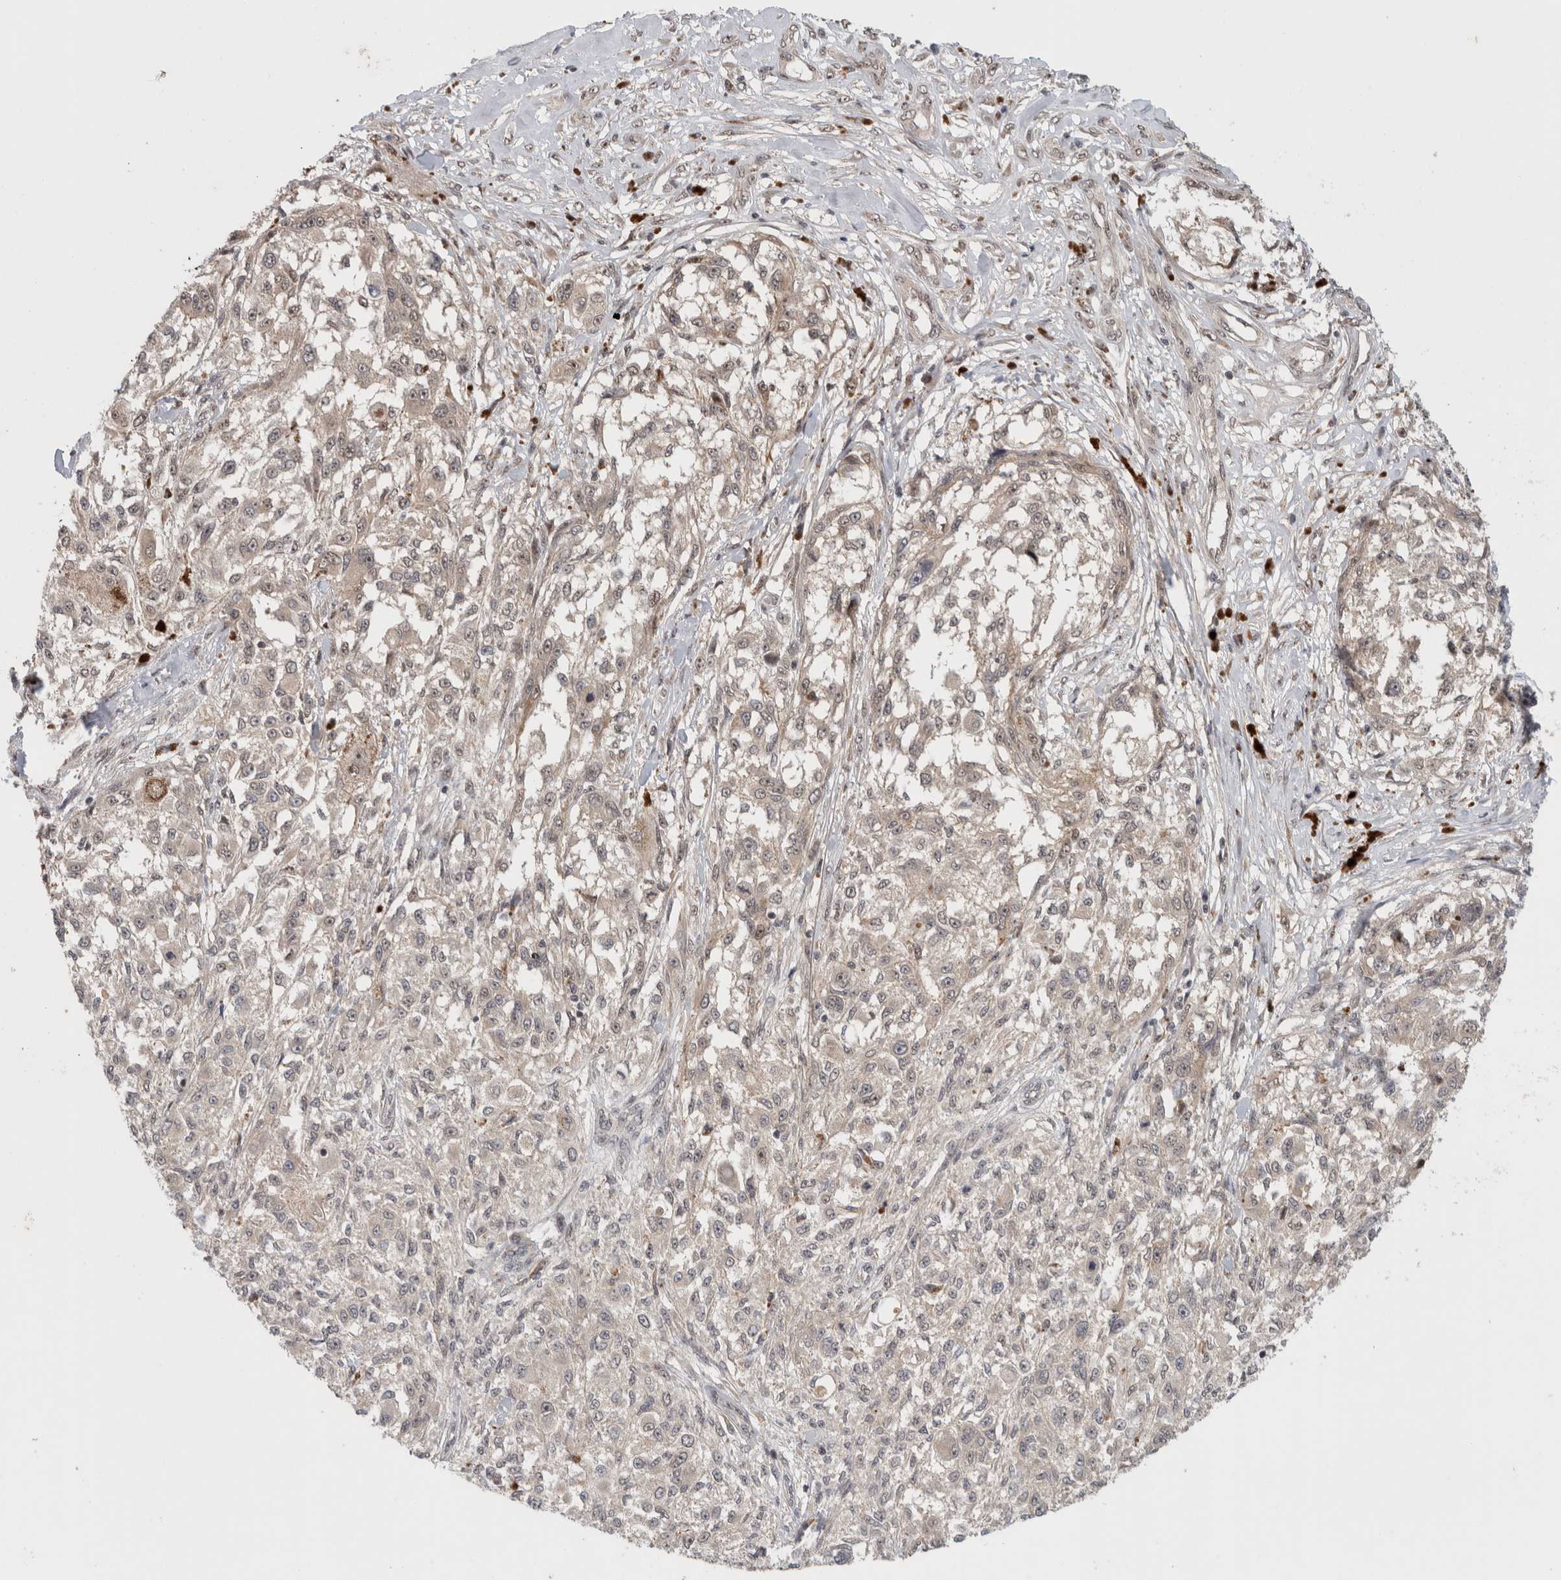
{"staining": {"intensity": "negative", "quantity": "none", "location": "none"}, "tissue": "melanoma", "cell_type": "Tumor cells", "image_type": "cancer", "snomed": [{"axis": "morphology", "description": "Necrosis, NOS"}, {"axis": "morphology", "description": "Malignant melanoma, NOS"}, {"axis": "topography", "description": "Skin"}], "caption": "IHC image of neoplastic tissue: melanoma stained with DAB (3,3'-diaminobenzidine) shows no significant protein staining in tumor cells.", "gene": "MPHOSPH6", "patient": {"sex": "female", "age": 87}}